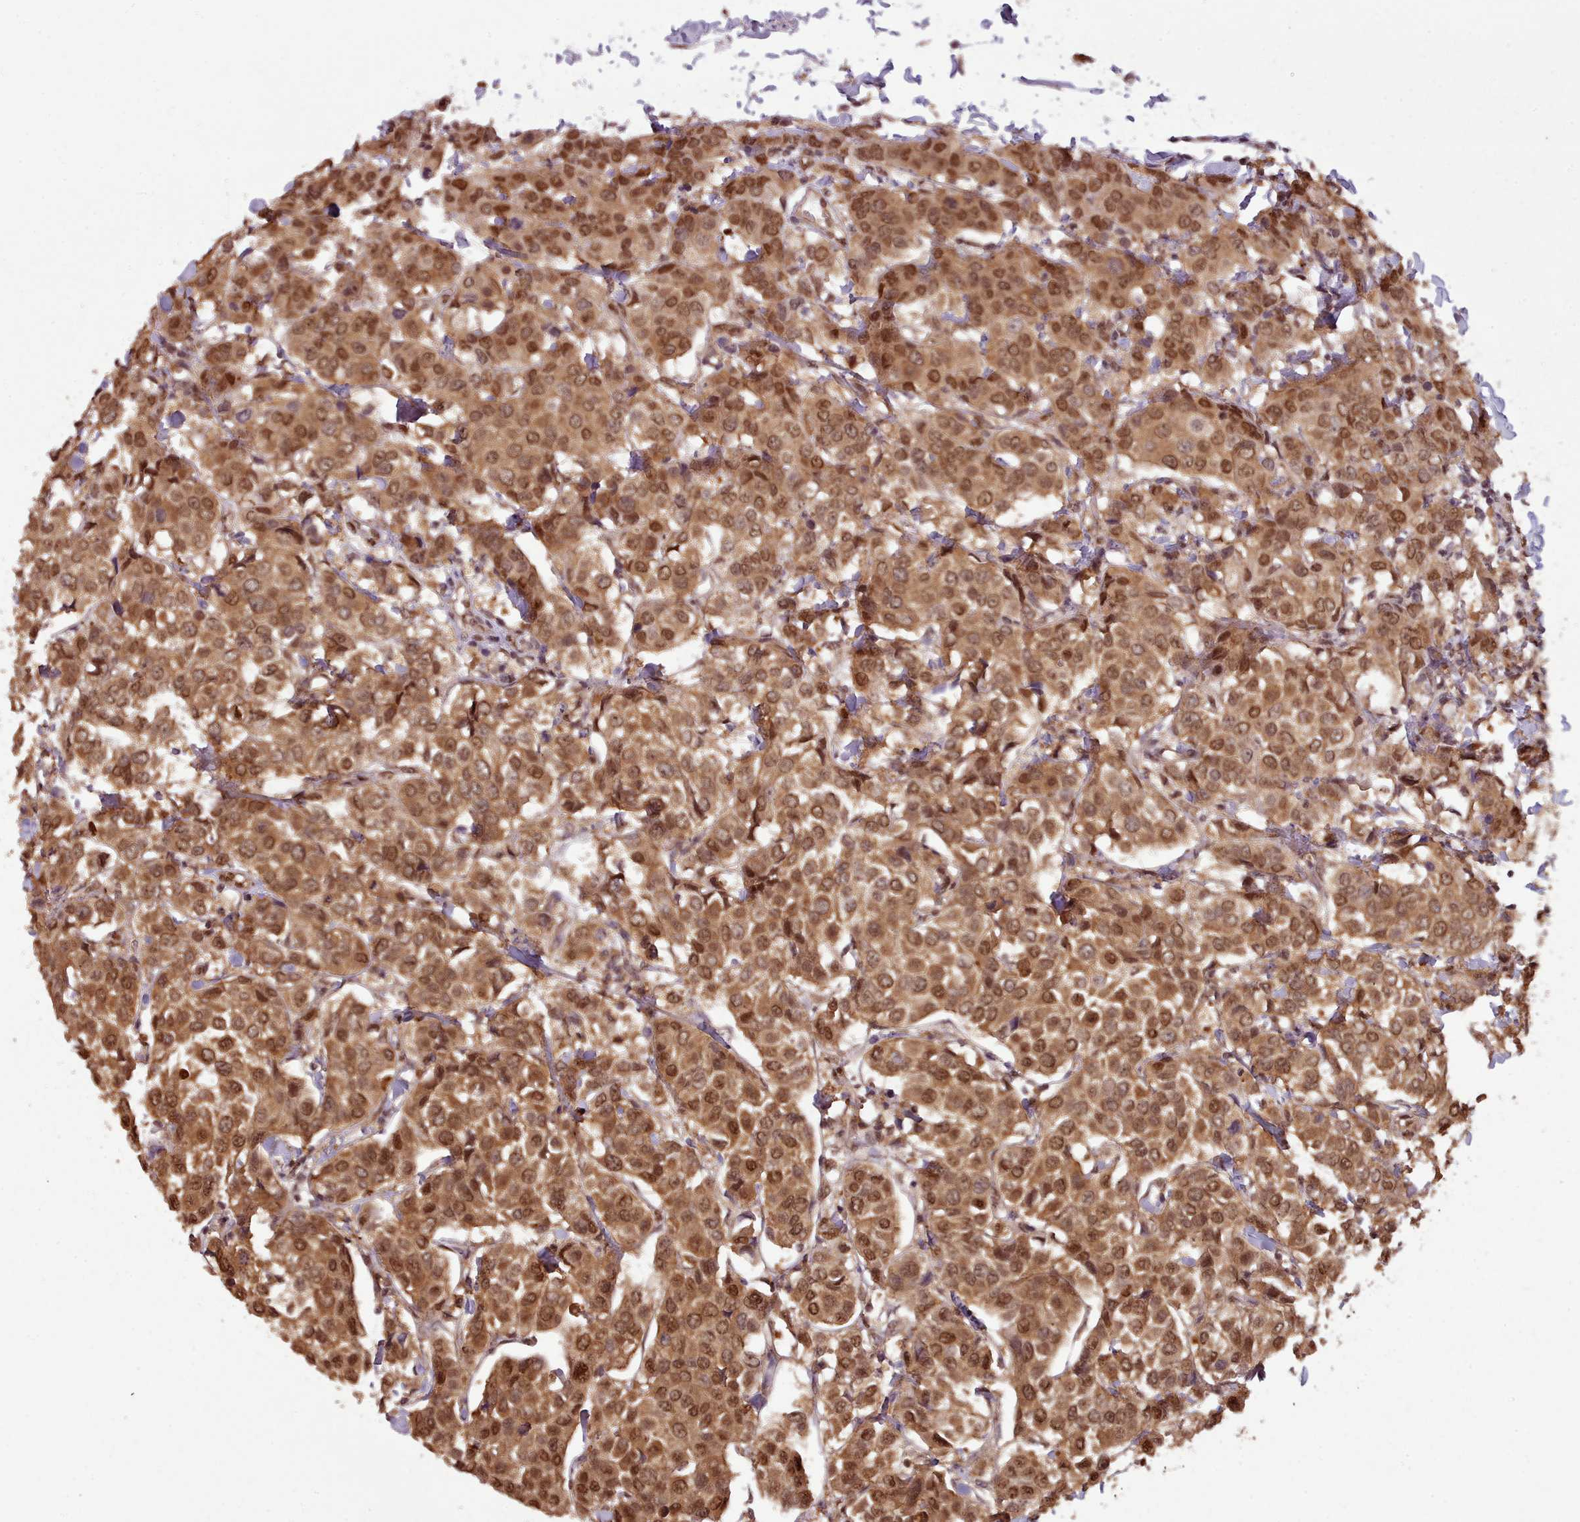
{"staining": {"intensity": "moderate", "quantity": ">75%", "location": "cytoplasmic/membranous,nuclear"}, "tissue": "breast cancer", "cell_type": "Tumor cells", "image_type": "cancer", "snomed": [{"axis": "morphology", "description": "Duct carcinoma"}, {"axis": "topography", "description": "Breast"}], "caption": "Immunohistochemistry (IHC) image of breast cancer (invasive ductal carcinoma) stained for a protein (brown), which exhibits medium levels of moderate cytoplasmic/membranous and nuclear positivity in about >75% of tumor cells.", "gene": "RPS27A", "patient": {"sex": "female", "age": 55}}